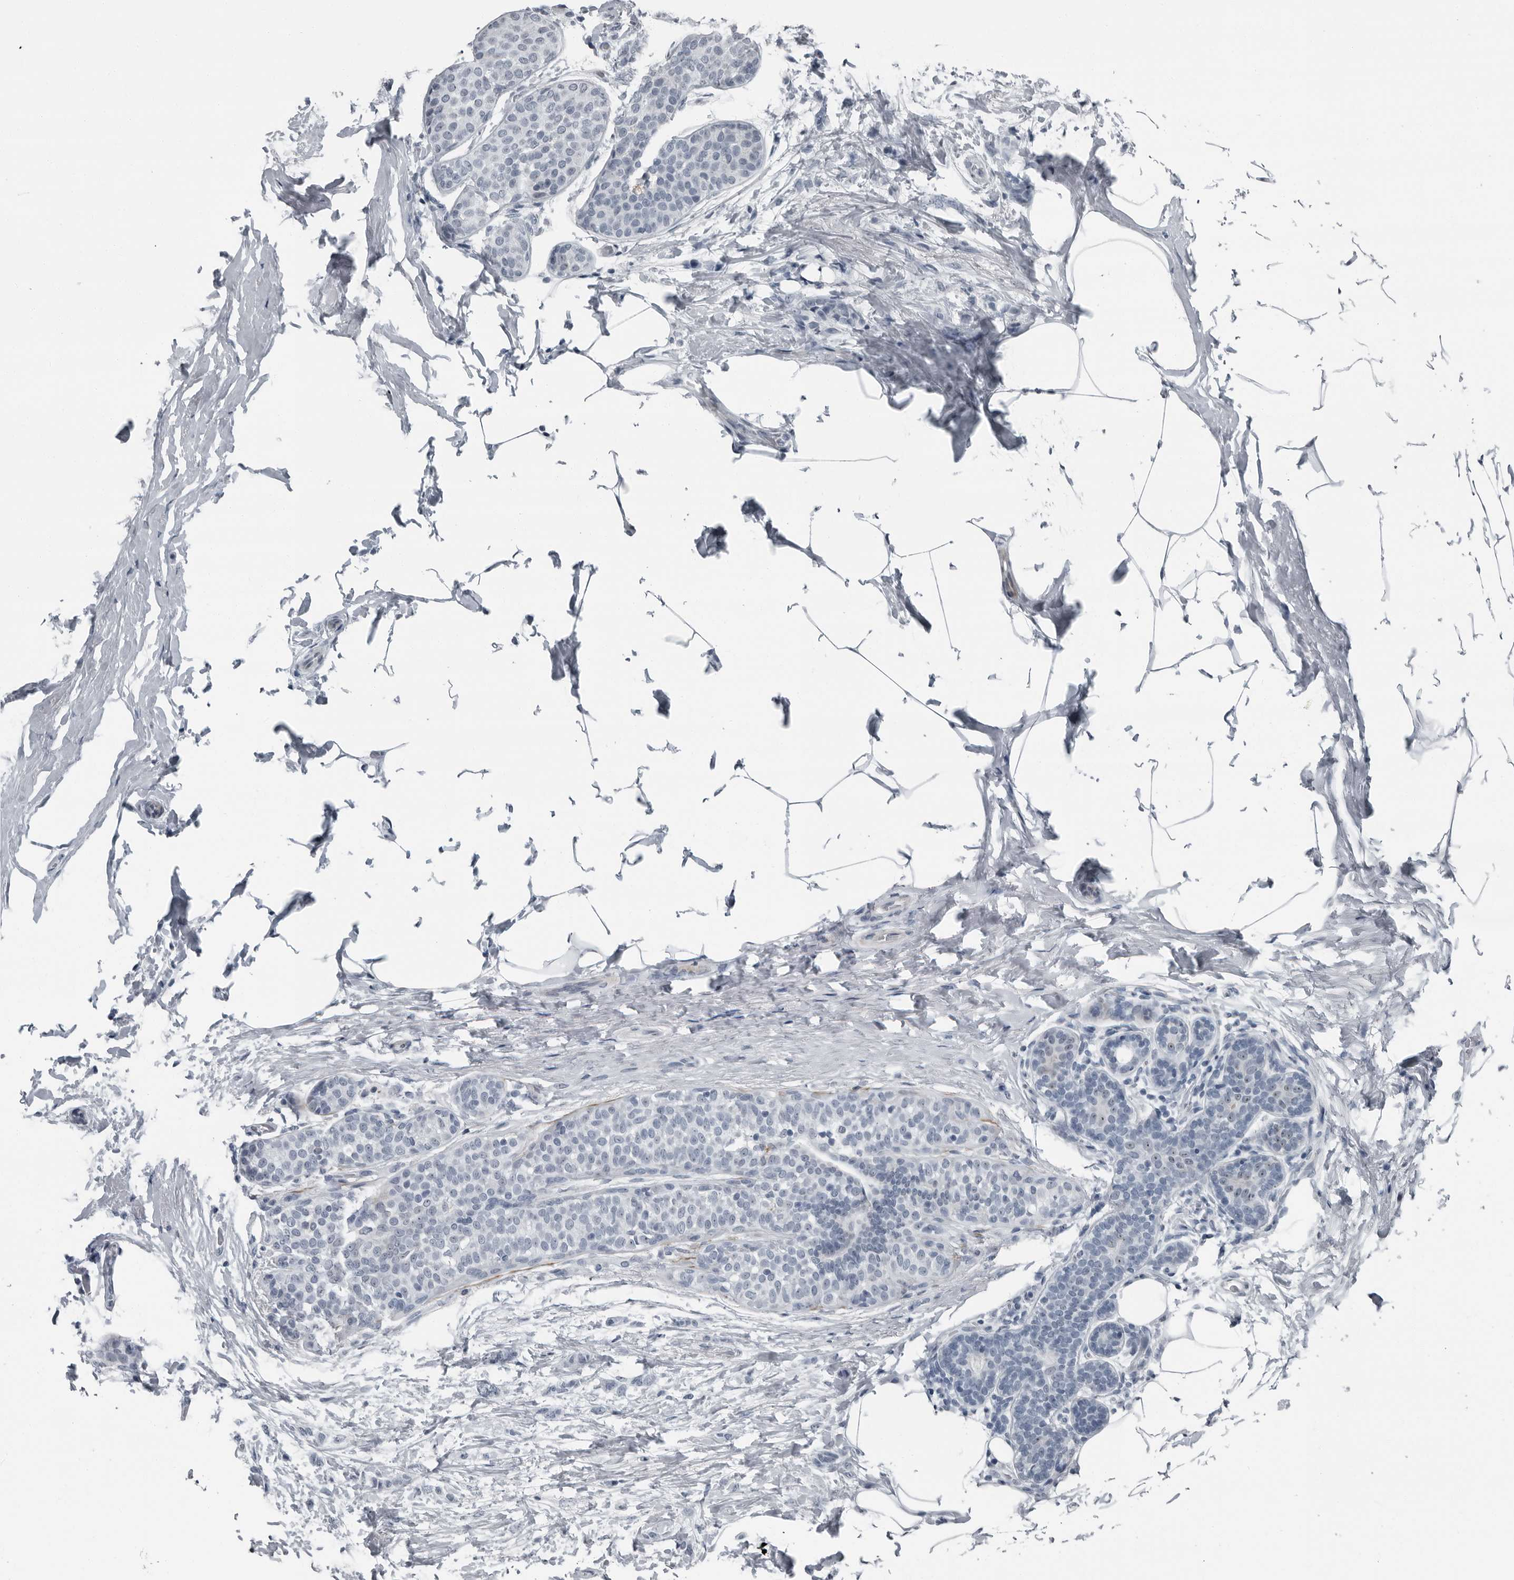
{"staining": {"intensity": "negative", "quantity": "none", "location": "none"}, "tissue": "breast cancer", "cell_type": "Tumor cells", "image_type": "cancer", "snomed": [{"axis": "morphology", "description": "Lobular carcinoma, in situ"}, {"axis": "morphology", "description": "Lobular carcinoma"}, {"axis": "topography", "description": "Breast"}], "caption": "Immunohistochemistry photomicrograph of breast cancer stained for a protein (brown), which reveals no positivity in tumor cells. (DAB immunohistochemistry with hematoxylin counter stain).", "gene": "PDCD11", "patient": {"sex": "female", "age": 41}}